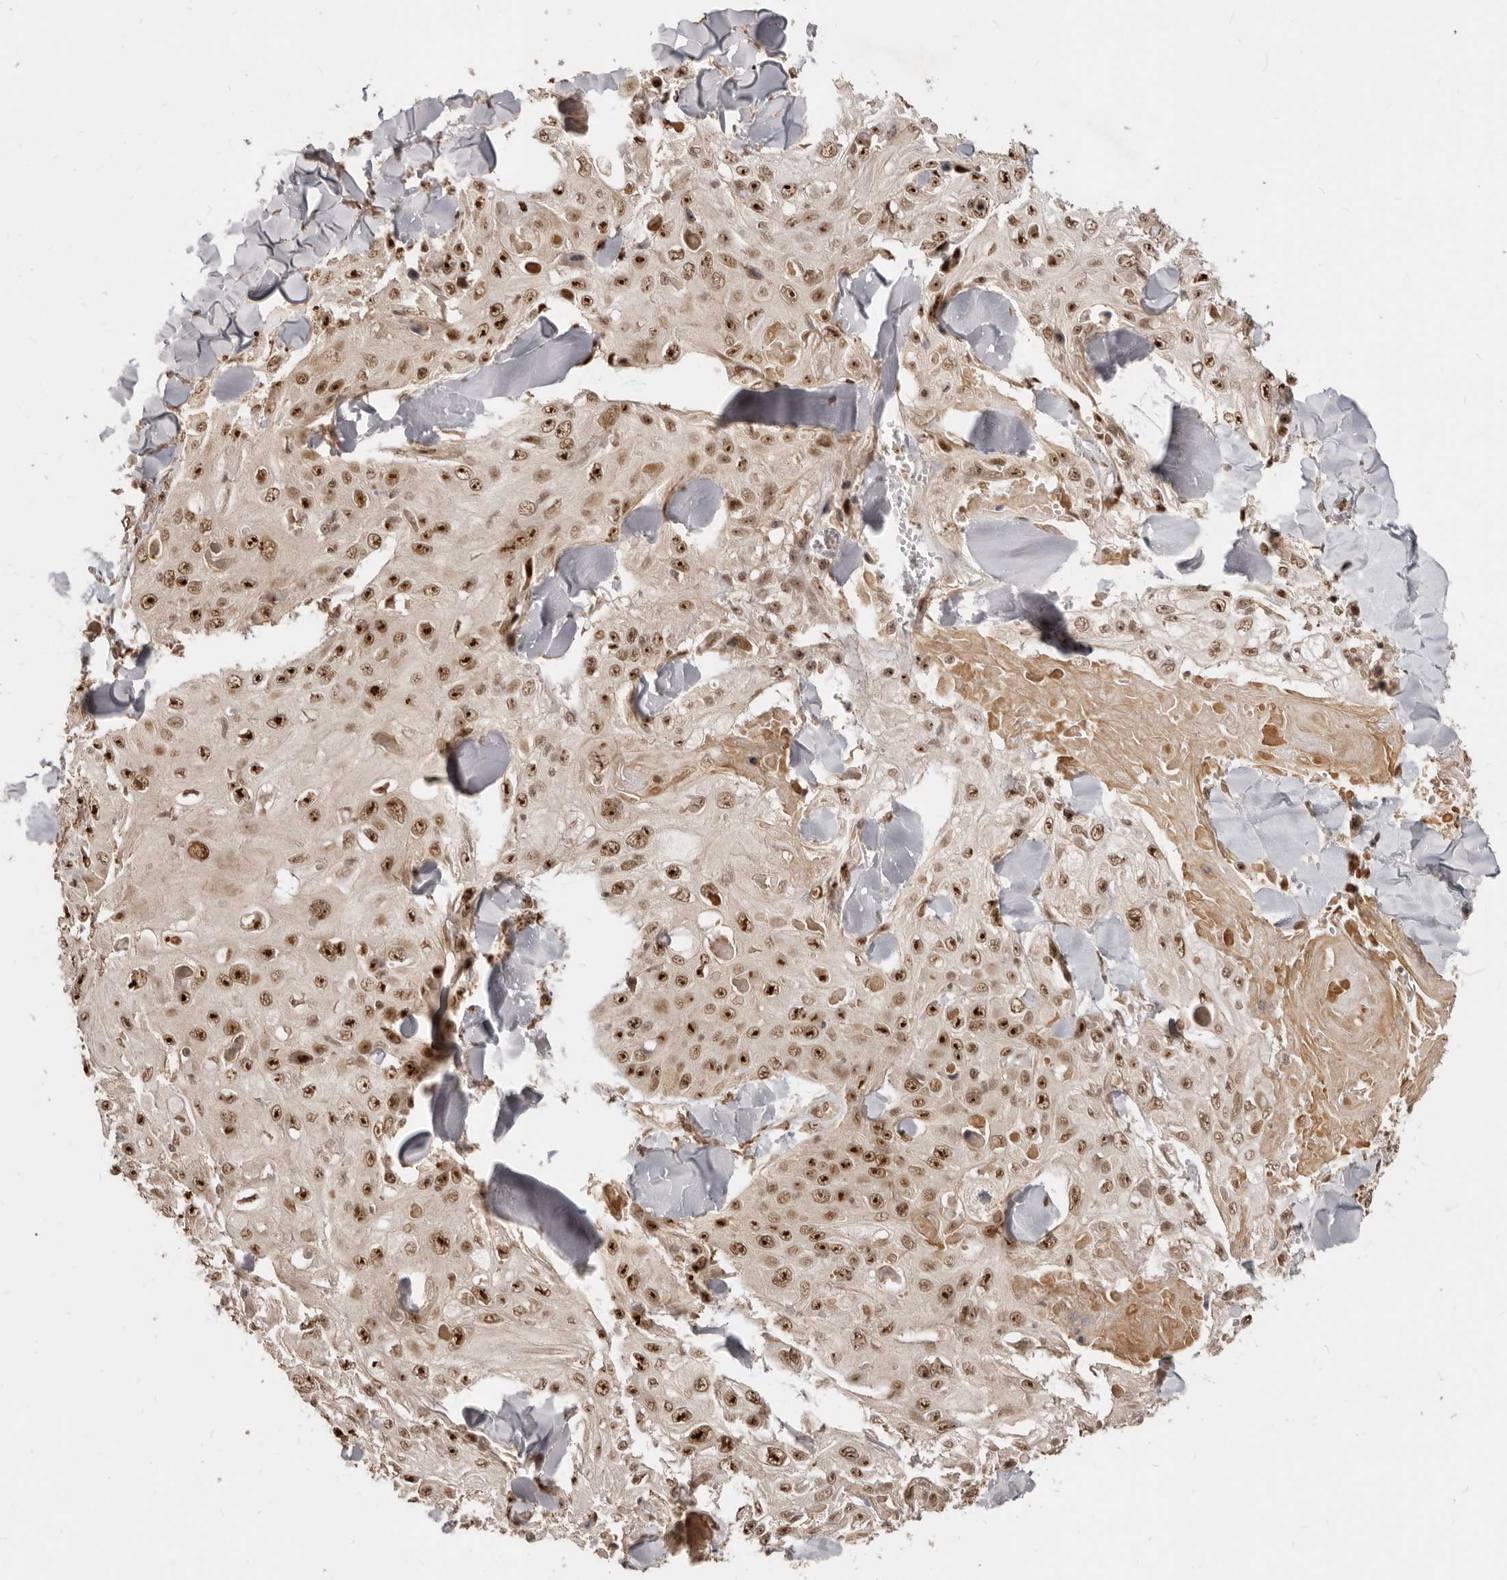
{"staining": {"intensity": "strong", "quantity": ">75%", "location": "nuclear"}, "tissue": "skin cancer", "cell_type": "Tumor cells", "image_type": "cancer", "snomed": [{"axis": "morphology", "description": "Squamous cell carcinoma, NOS"}, {"axis": "topography", "description": "Skin"}], "caption": "Approximately >75% of tumor cells in skin cancer (squamous cell carcinoma) reveal strong nuclear protein positivity as visualized by brown immunohistochemical staining.", "gene": "GPBP1L1", "patient": {"sex": "male", "age": 86}}